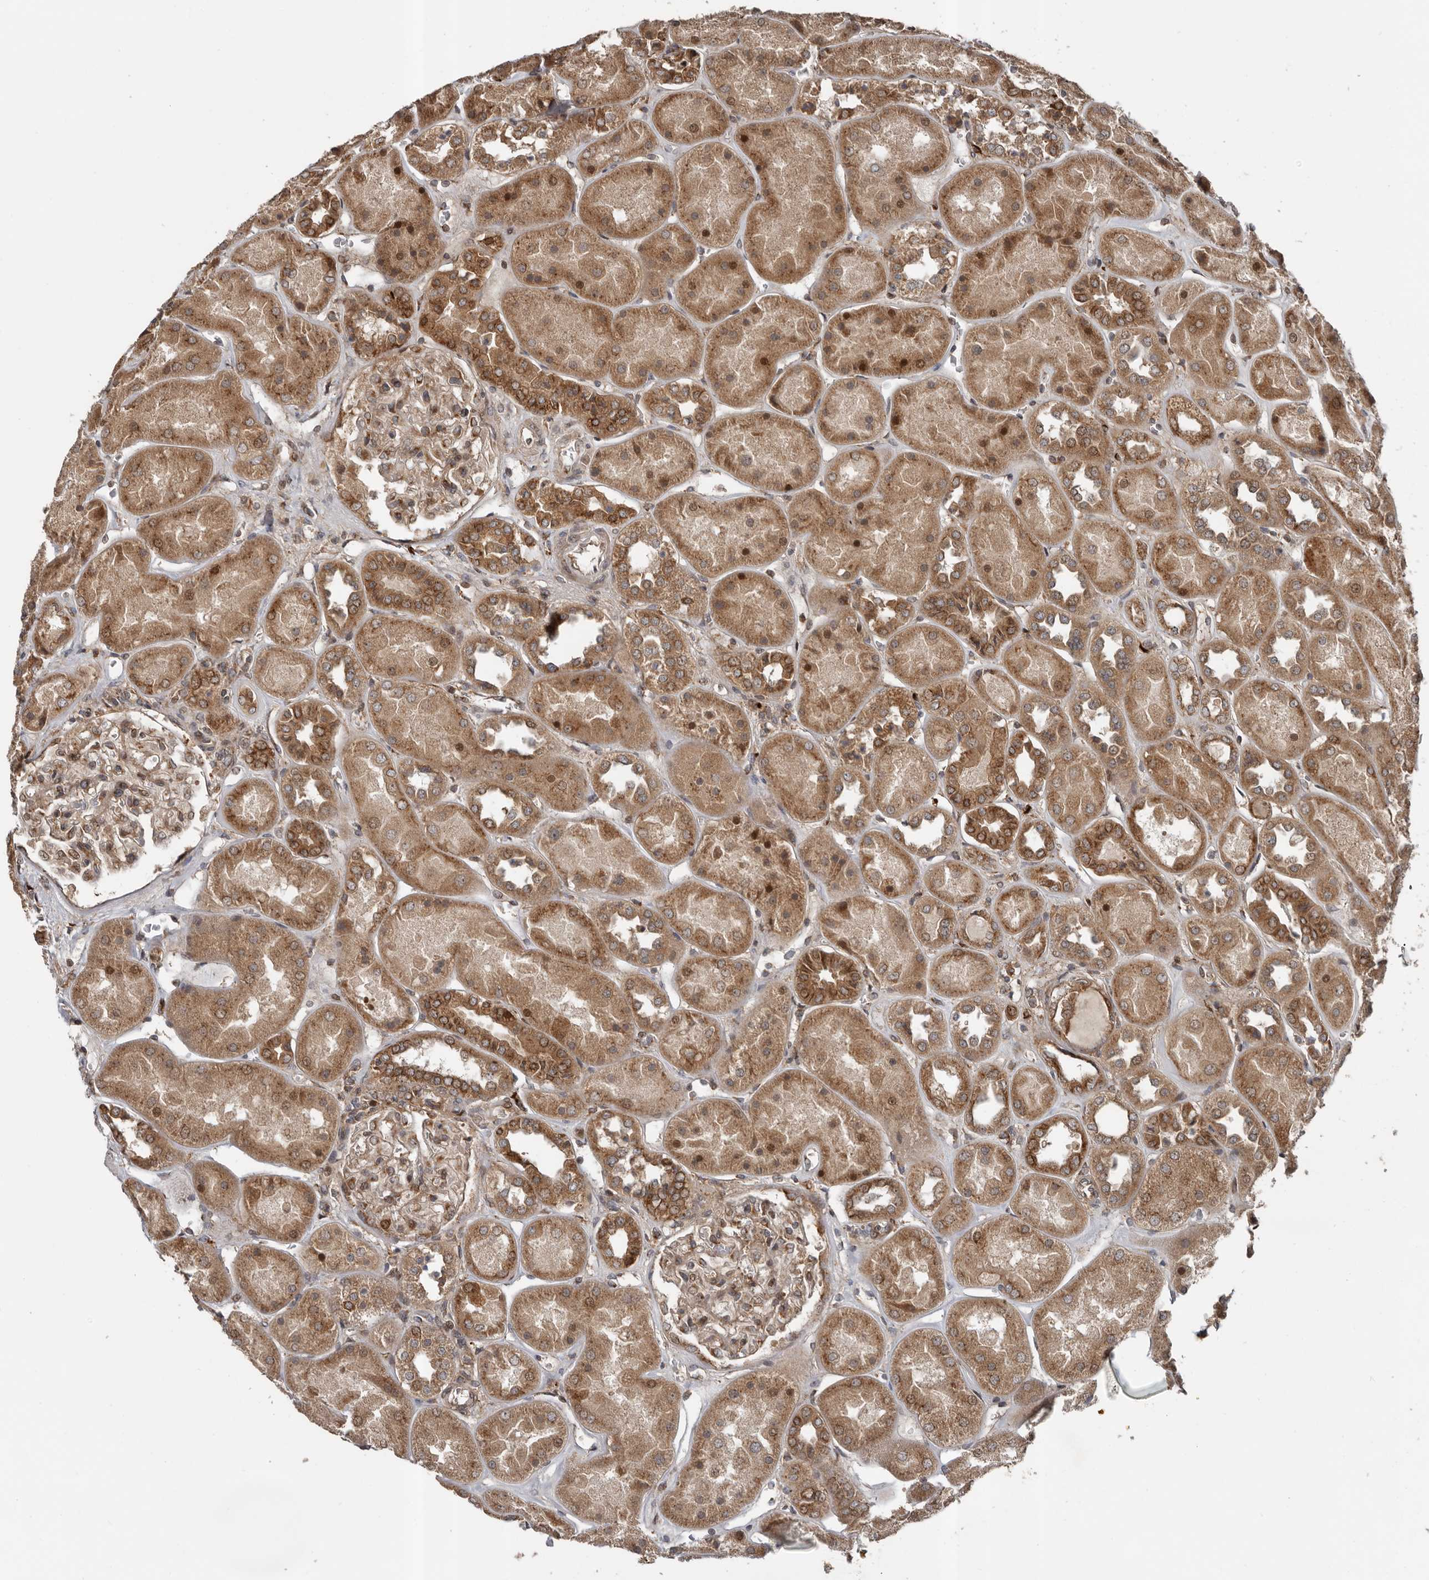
{"staining": {"intensity": "moderate", "quantity": ">75%", "location": "cytoplasmic/membranous"}, "tissue": "kidney", "cell_type": "Cells in glomeruli", "image_type": "normal", "snomed": [{"axis": "morphology", "description": "Normal tissue, NOS"}, {"axis": "topography", "description": "Kidney"}], "caption": "Unremarkable kidney exhibits moderate cytoplasmic/membranous staining in approximately >75% of cells in glomeruli The protein of interest is shown in brown color, while the nuclei are stained blue..", "gene": "CCDC190", "patient": {"sex": "male", "age": 70}}